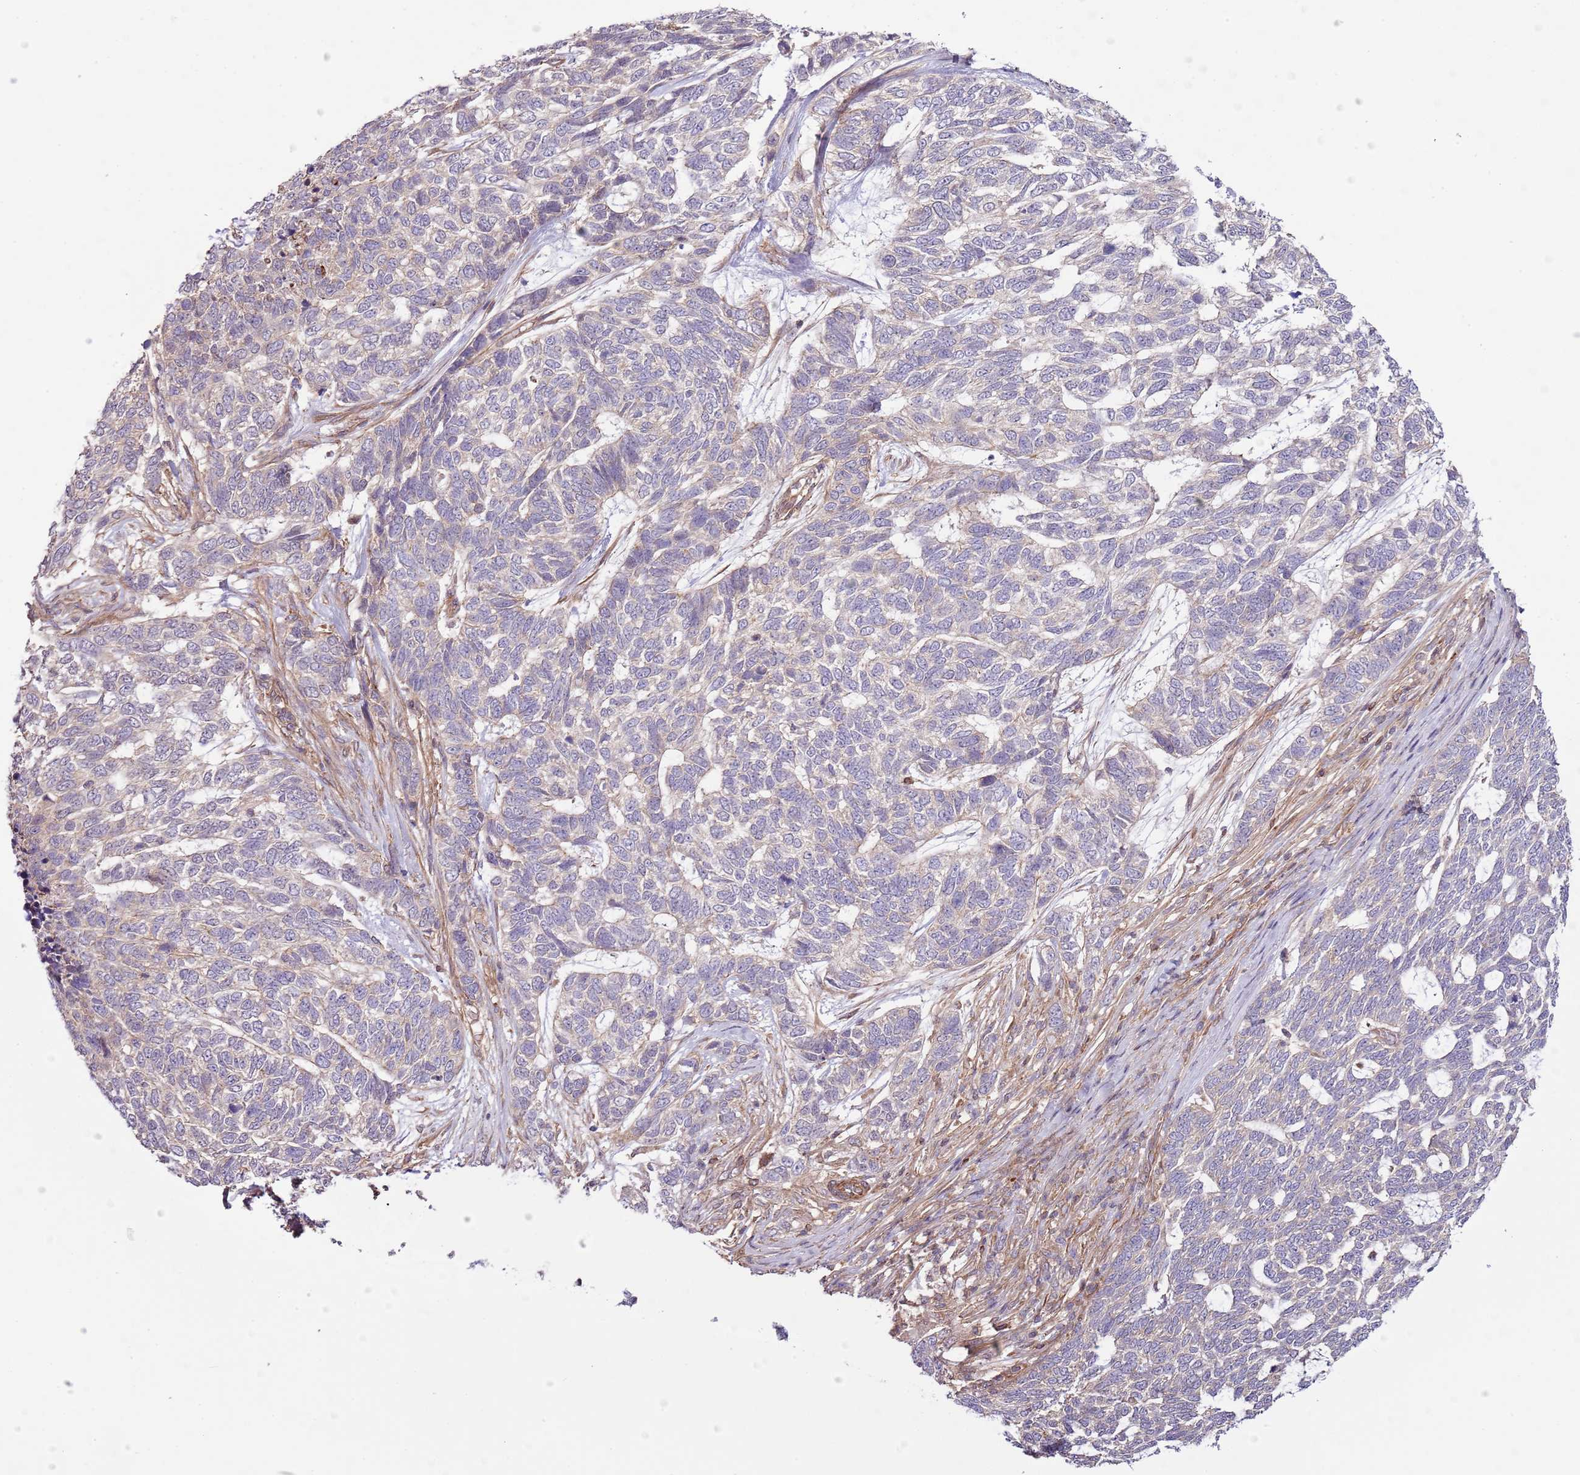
{"staining": {"intensity": "negative", "quantity": "none", "location": "none"}, "tissue": "skin cancer", "cell_type": "Tumor cells", "image_type": "cancer", "snomed": [{"axis": "morphology", "description": "Basal cell carcinoma"}, {"axis": "topography", "description": "Skin"}], "caption": "Immunohistochemistry photomicrograph of human skin cancer stained for a protein (brown), which exhibits no expression in tumor cells. The staining is performed using DAB (3,3'-diaminobenzidine) brown chromogen with nuclei counter-stained in using hematoxylin.", "gene": "LPIN2", "patient": {"sex": "female", "age": 65}}